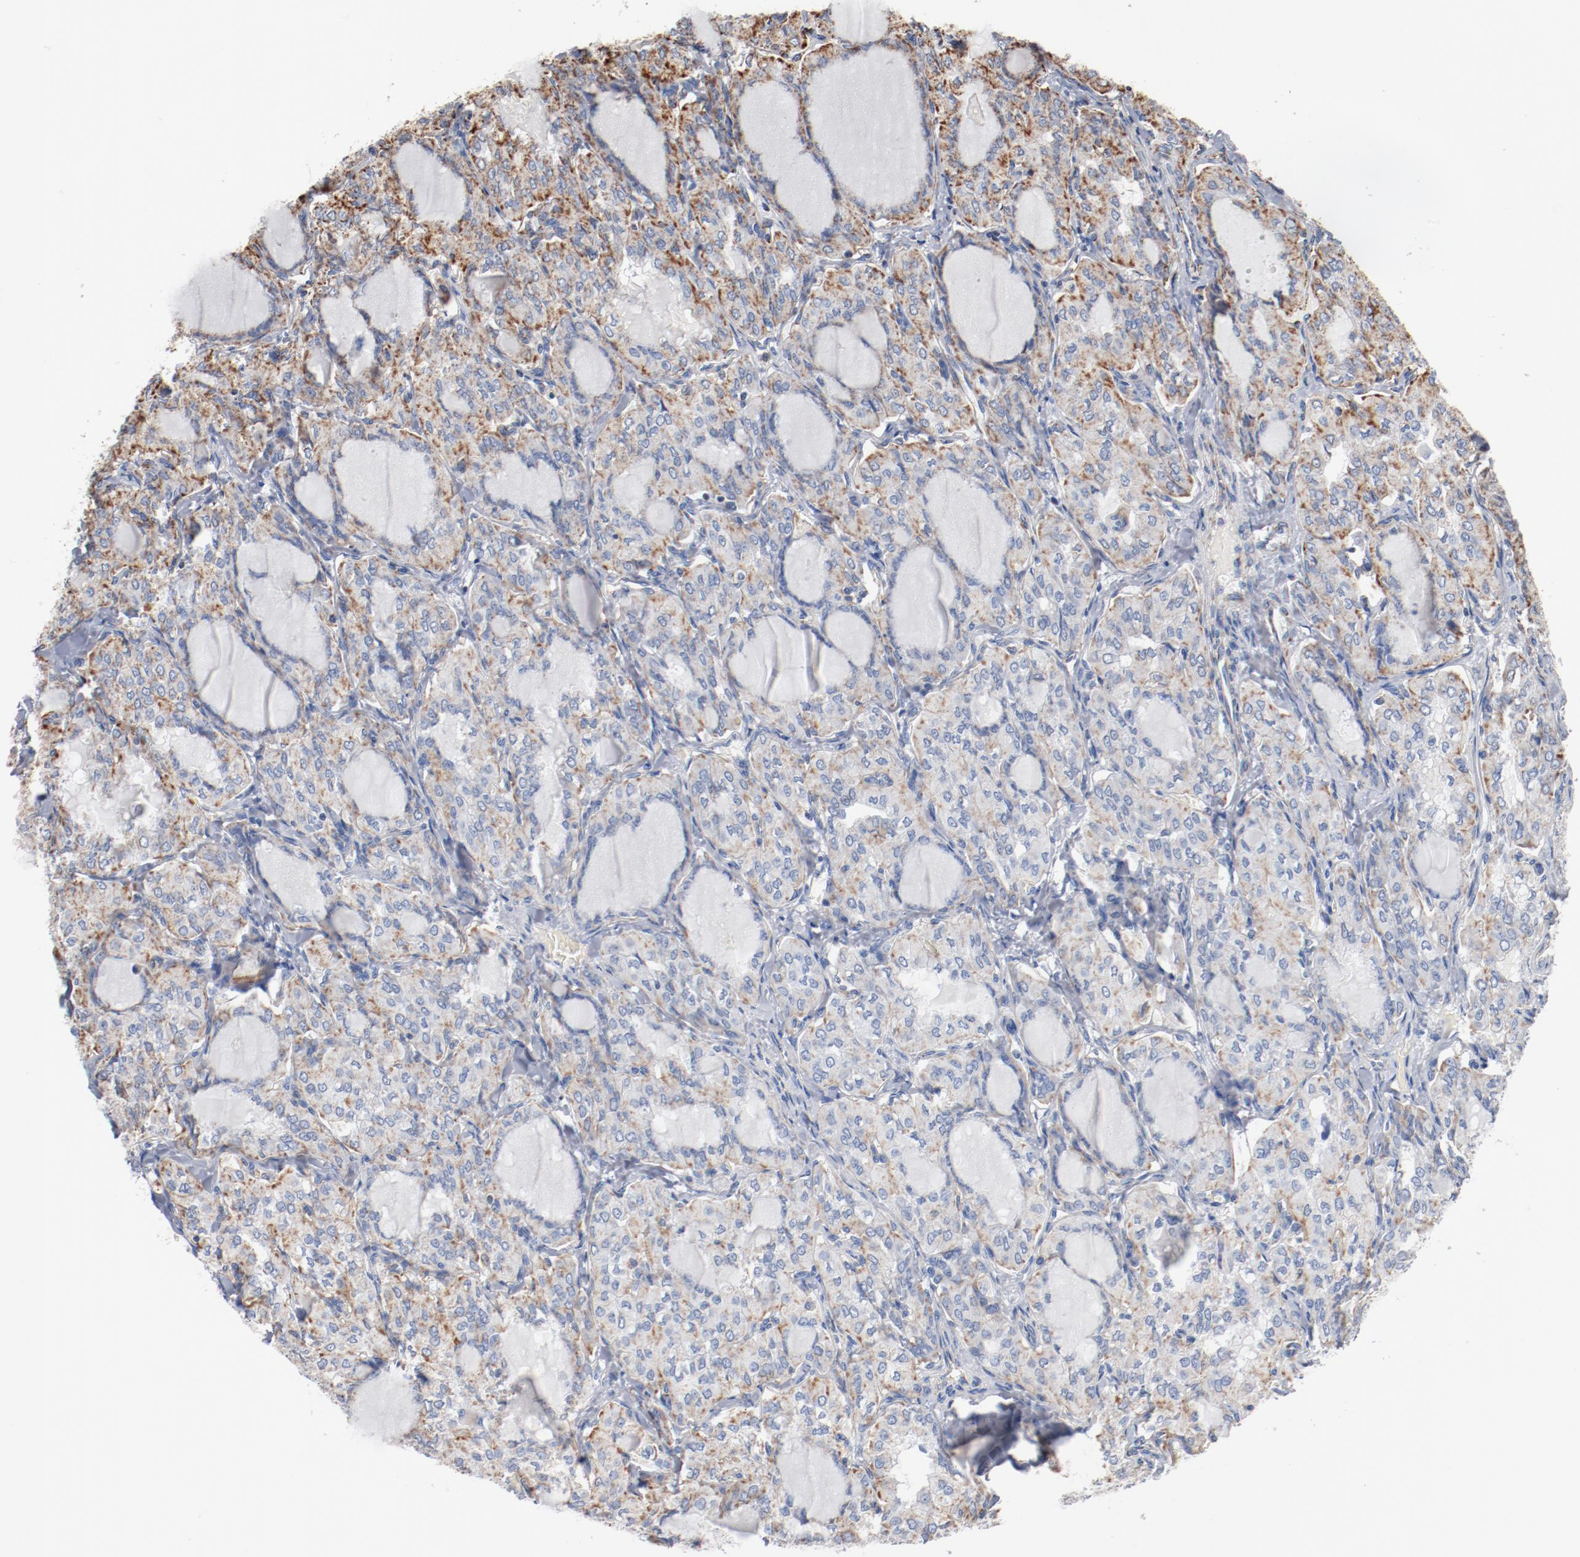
{"staining": {"intensity": "moderate", "quantity": "25%-75%", "location": "cytoplasmic/membranous"}, "tissue": "thyroid cancer", "cell_type": "Tumor cells", "image_type": "cancer", "snomed": [{"axis": "morphology", "description": "Papillary adenocarcinoma, NOS"}, {"axis": "topography", "description": "Thyroid gland"}], "caption": "A brown stain labels moderate cytoplasmic/membranous expression of a protein in human thyroid cancer tumor cells. The protein of interest is shown in brown color, while the nuclei are stained blue.", "gene": "NDUFS4", "patient": {"sex": "male", "age": 20}}